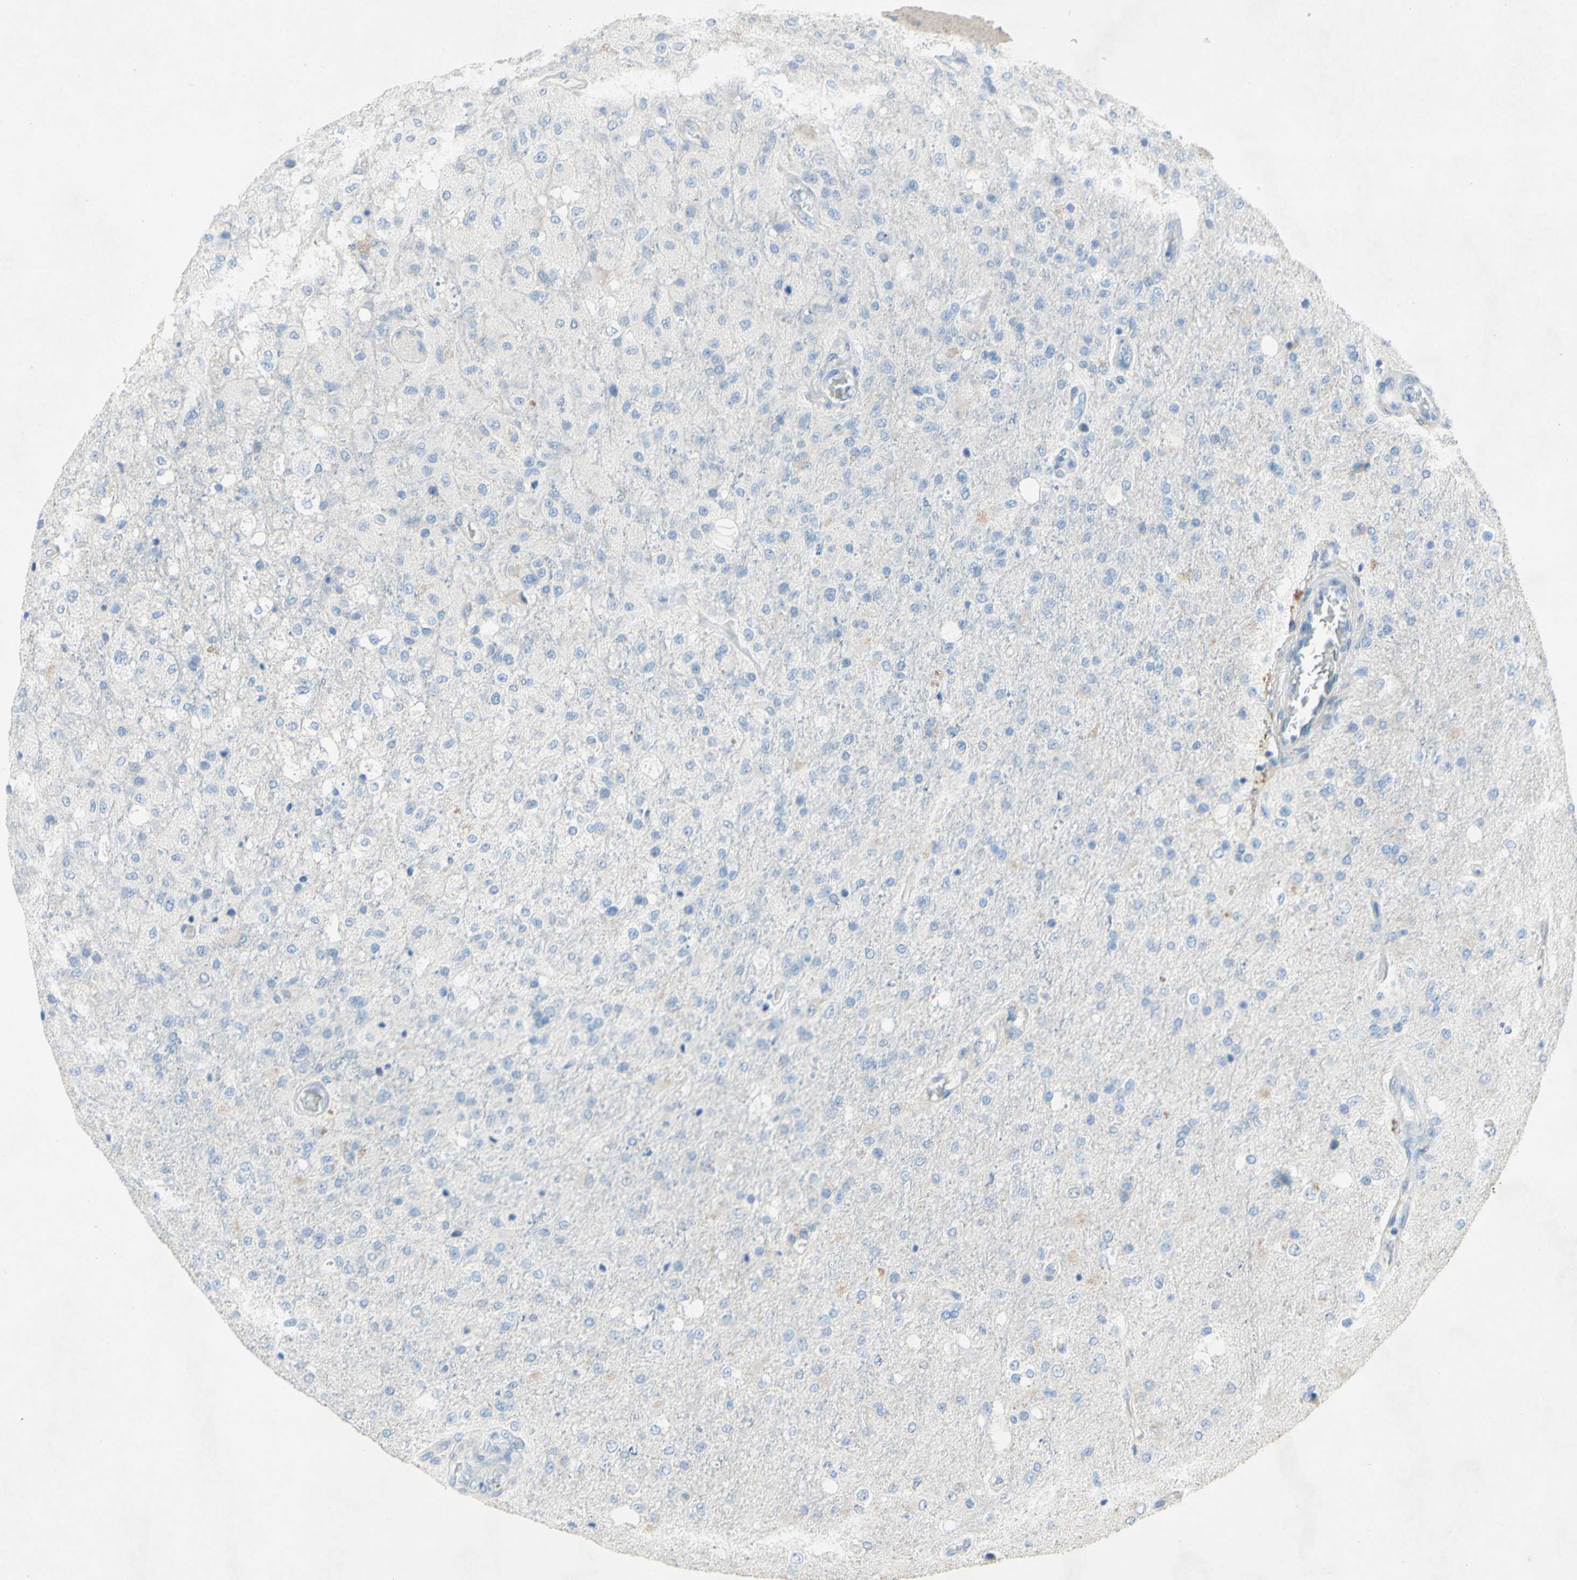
{"staining": {"intensity": "negative", "quantity": "none", "location": "none"}, "tissue": "glioma", "cell_type": "Tumor cells", "image_type": "cancer", "snomed": [{"axis": "morphology", "description": "Normal tissue, NOS"}, {"axis": "morphology", "description": "Glioma, malignant, High grade"}, {"axis": "topography", "description": "Cerebral cortex"}], "caption": "This is an immunohistochemistry image of glioma. There is no expression in tumor cells.", "gene": "ACADL", "patient": {"sex": "male", "age": 77}}